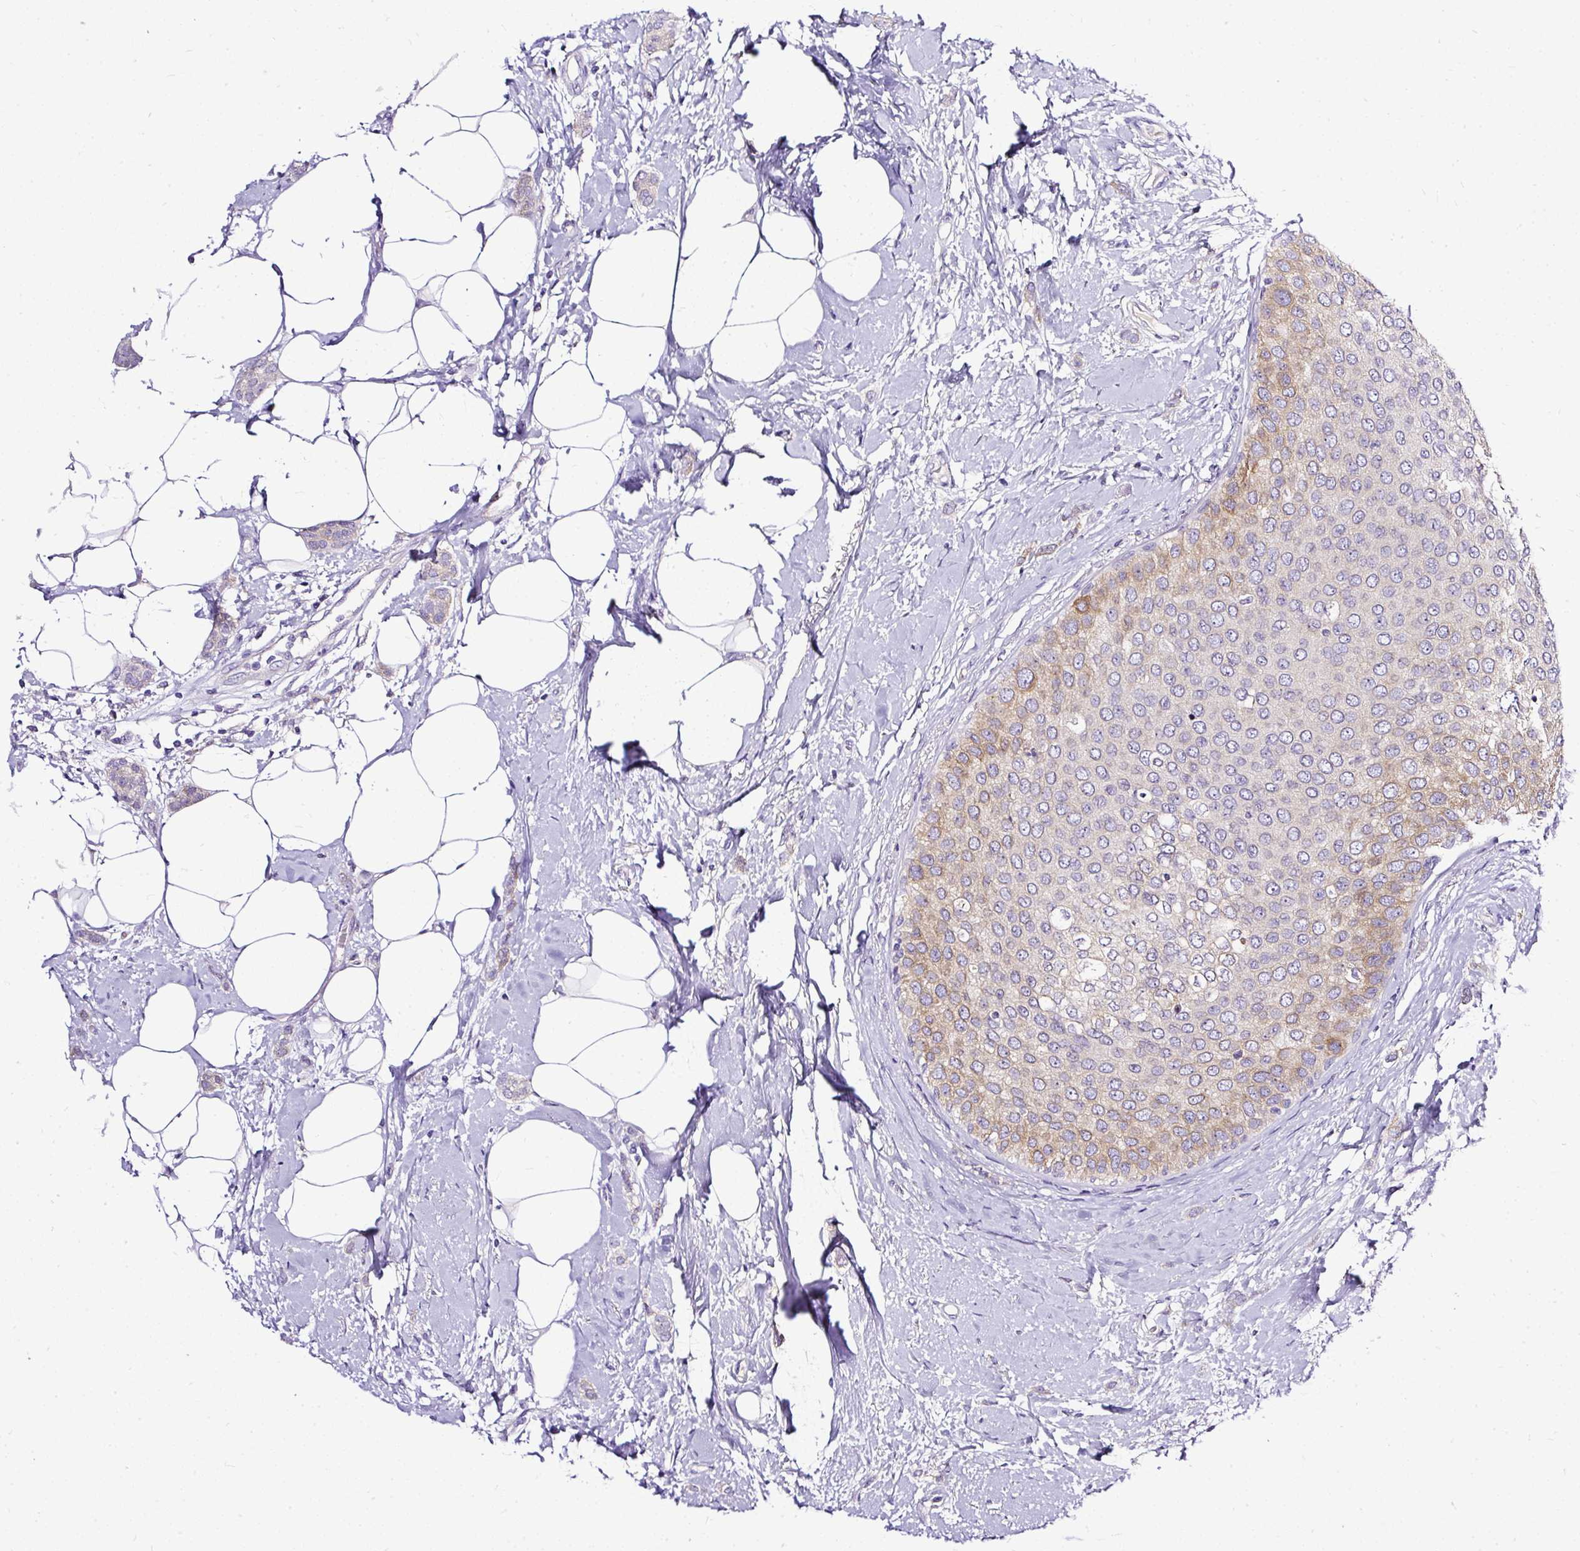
{"staining": {"intensity": "moderate", "quantity": "<25%", "location": "cytoplasmic/membranous"}, "tissue": "breast cancer", "cell_type": "Tumor cells", "image_type": "cancer", "snomed": [{"axis": "morphology", "description": "Duct carcinoma"}, {"axis": "topography", "description": "Breast"}], "caption": "DAB (3,3'-diaminobenzidine) immunohistochemical staining of human breast invasive ductal carcinoma demonstrates moderate cytoplasmic/membranous protein staining in approximately <25% of tumor cells.", "gene": "AMFR", "patient": {"sex": "female", "age": 72}}